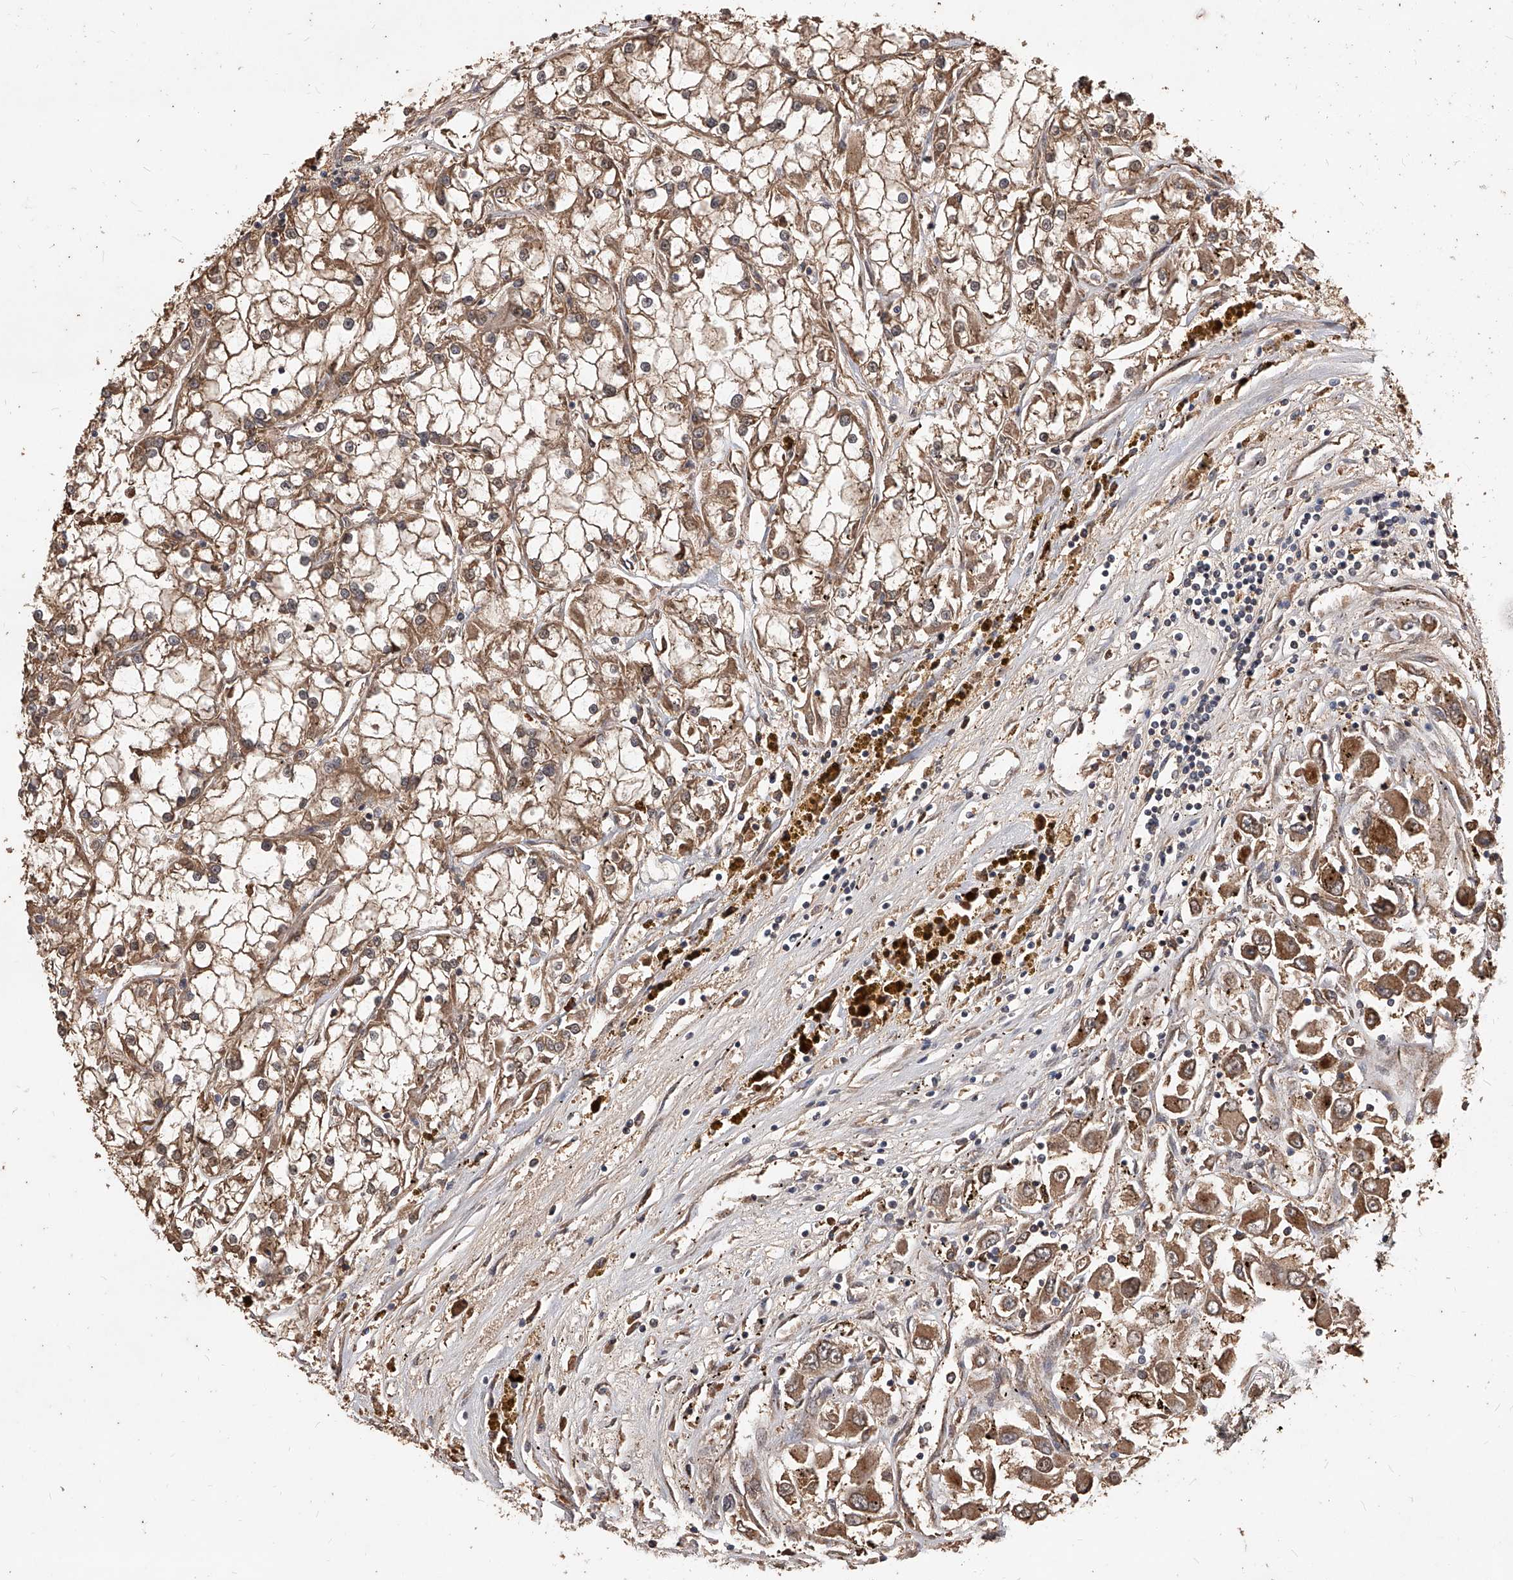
{"staining": {"intensity": "moderate", "quantity": ">75%", "location": "cytoplasmic/membranous"}, "tissue": "renal cancer", "cell_type": "Tumor cells", "image_type": "cancer", "snomed": [{"axis": "morphology", "description": "Adenocarcinoma, NOS"}, {"axis": "topography", "description": "Kidney"}], "caption": "This photomicrograph exhibits immunohistochemistry staining of renal adenocarcinoma, with medium moderate cytoplasmic/membranous positivity in about >75% of tumor cells.", "gene": "CFAP410", "patient": {"sex": "female", "age": 52}}